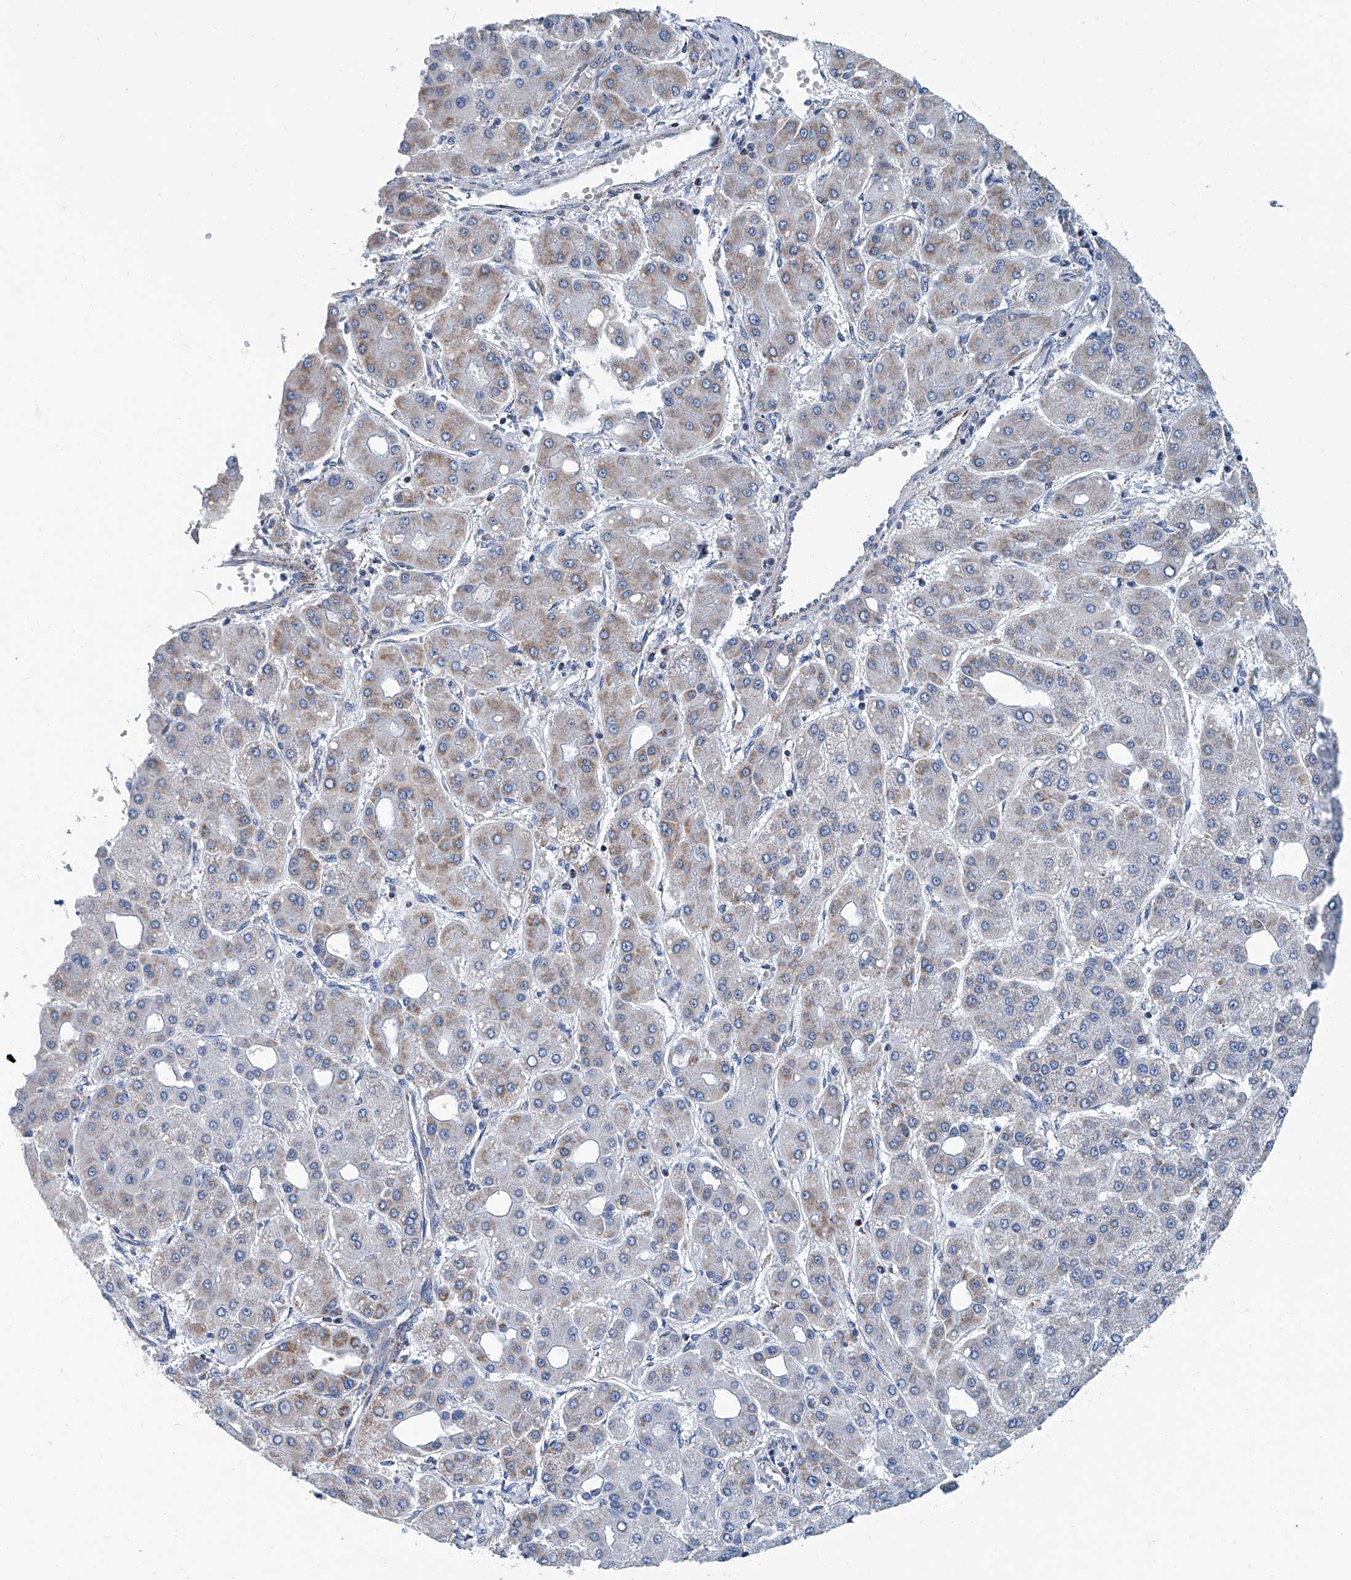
{"staining": {"intensity": "moderate", "quantity": "<25%", "location": "cytoplasmic/membranous"}, "tissue": "liver cancer", "cell_type": "Tumor cells", "image_type": "cancer", "snomed": [{"axis": "morphology", "description": "Carcinoma, Hepatocellular, NOS"}, {"axis": "topography", "description": "Liver"}], "caption": "Immunohistochemical staining of liver hepatocellular carcinoma demonstrates low levels of moderate cytoplasmic/membranous positivity in approximately <25% of tumor cells. Immunohistochemistry stains the protein in brown and the nuclei are stained blue.", "gene": "MT-ND1", "patient": {"sex": "male", "age": 65}}